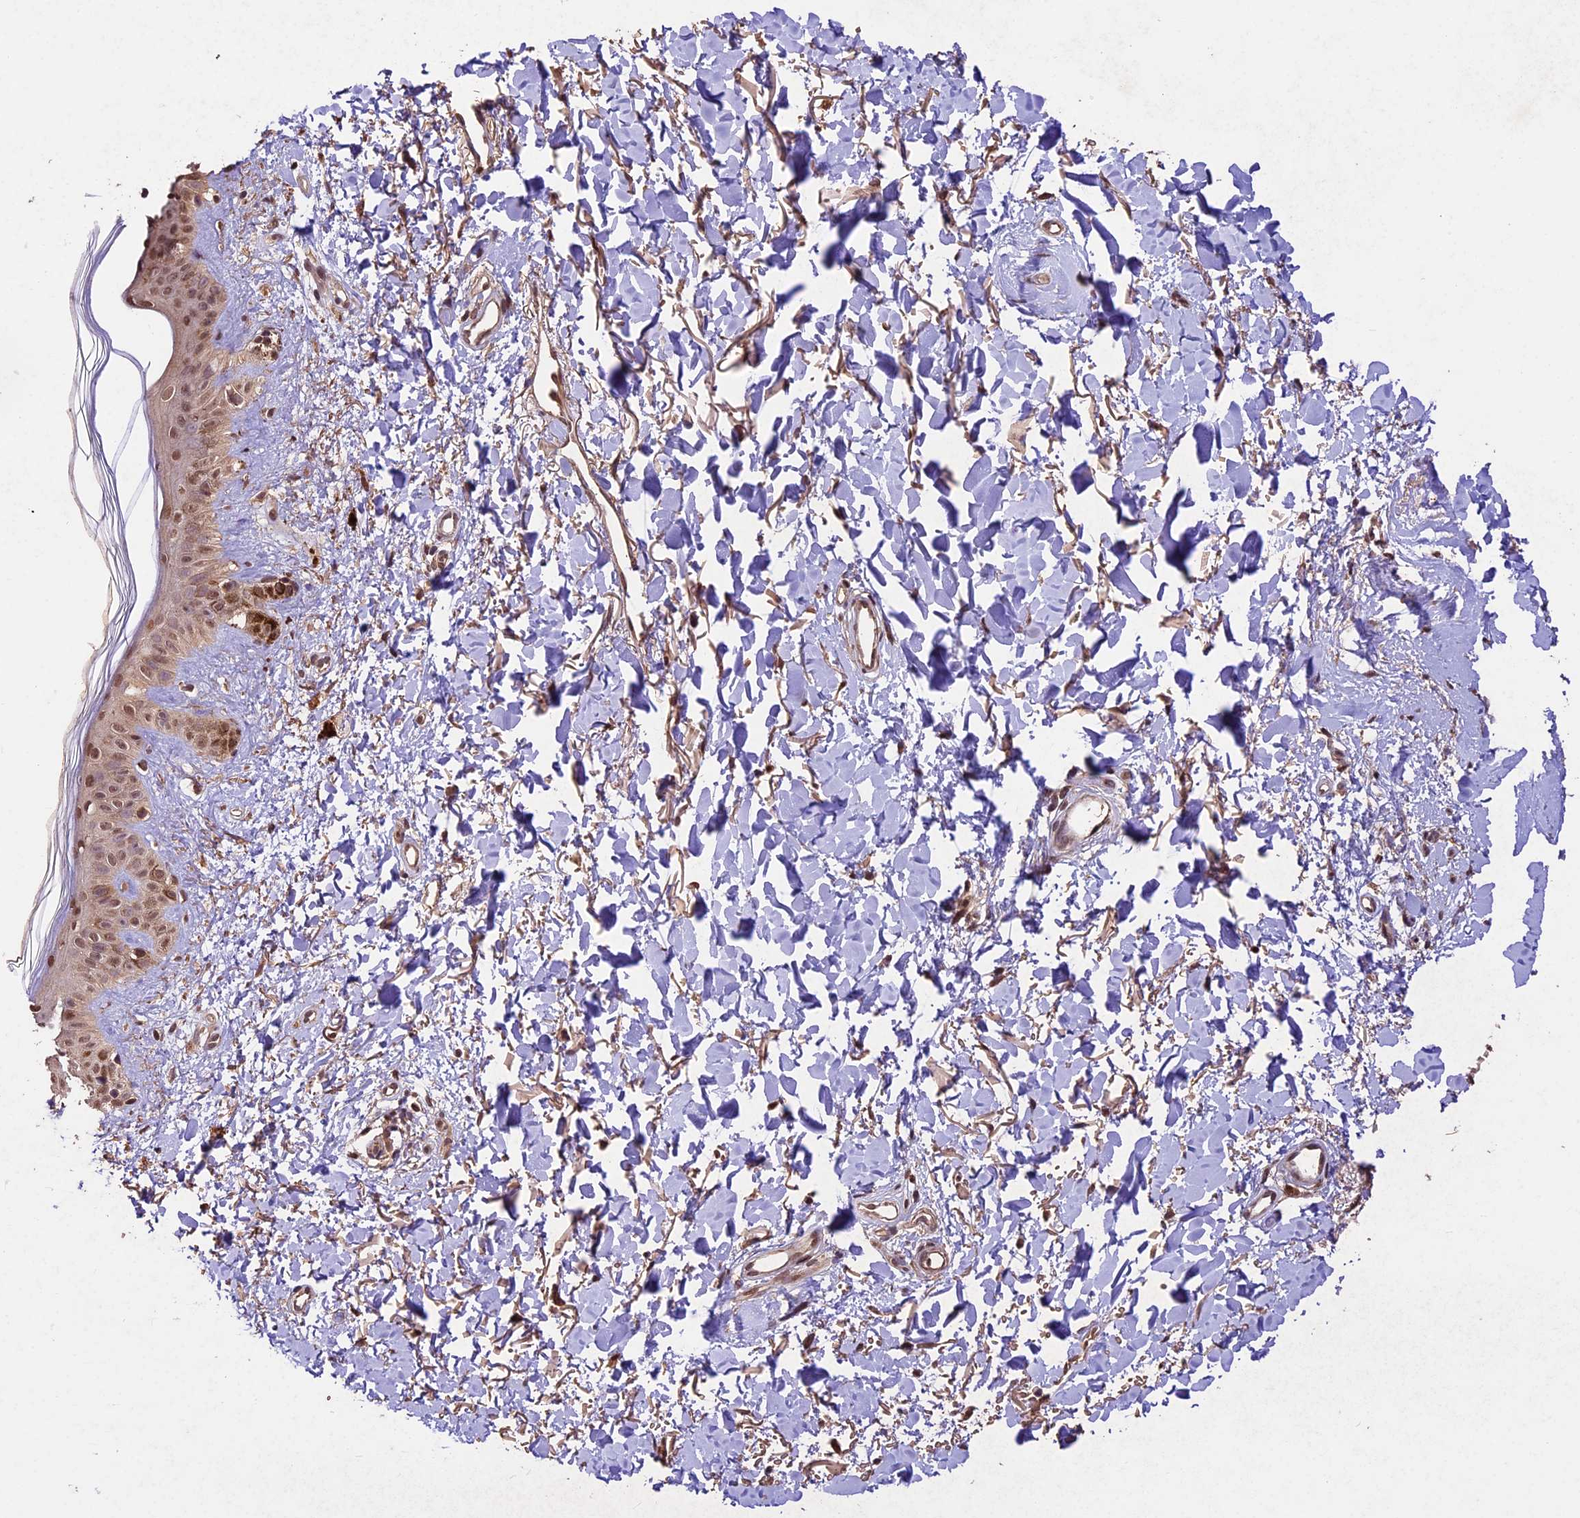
{"staining": {"intensity": "moderate", "quantity": ">75%", "location": "cytoplasmic/membranous,nuclear"}, "tissue": "skin", "cell_type": "Fibroblasts", "image_type": "normal", "snomed": [{"axis": "morphology", "description": "Normal tissue, NOS"}, {"axis": "topography", "description": "Skin"}], "caption": "About >75% of fibroblasts in normal skin display moderate cytoplasmic/membranous,nuclear protein expression as visualized by brown immunohistochemical staining.", "gene": "CDKN2AIP", "patient": {"sex": "female", "age": 58}}